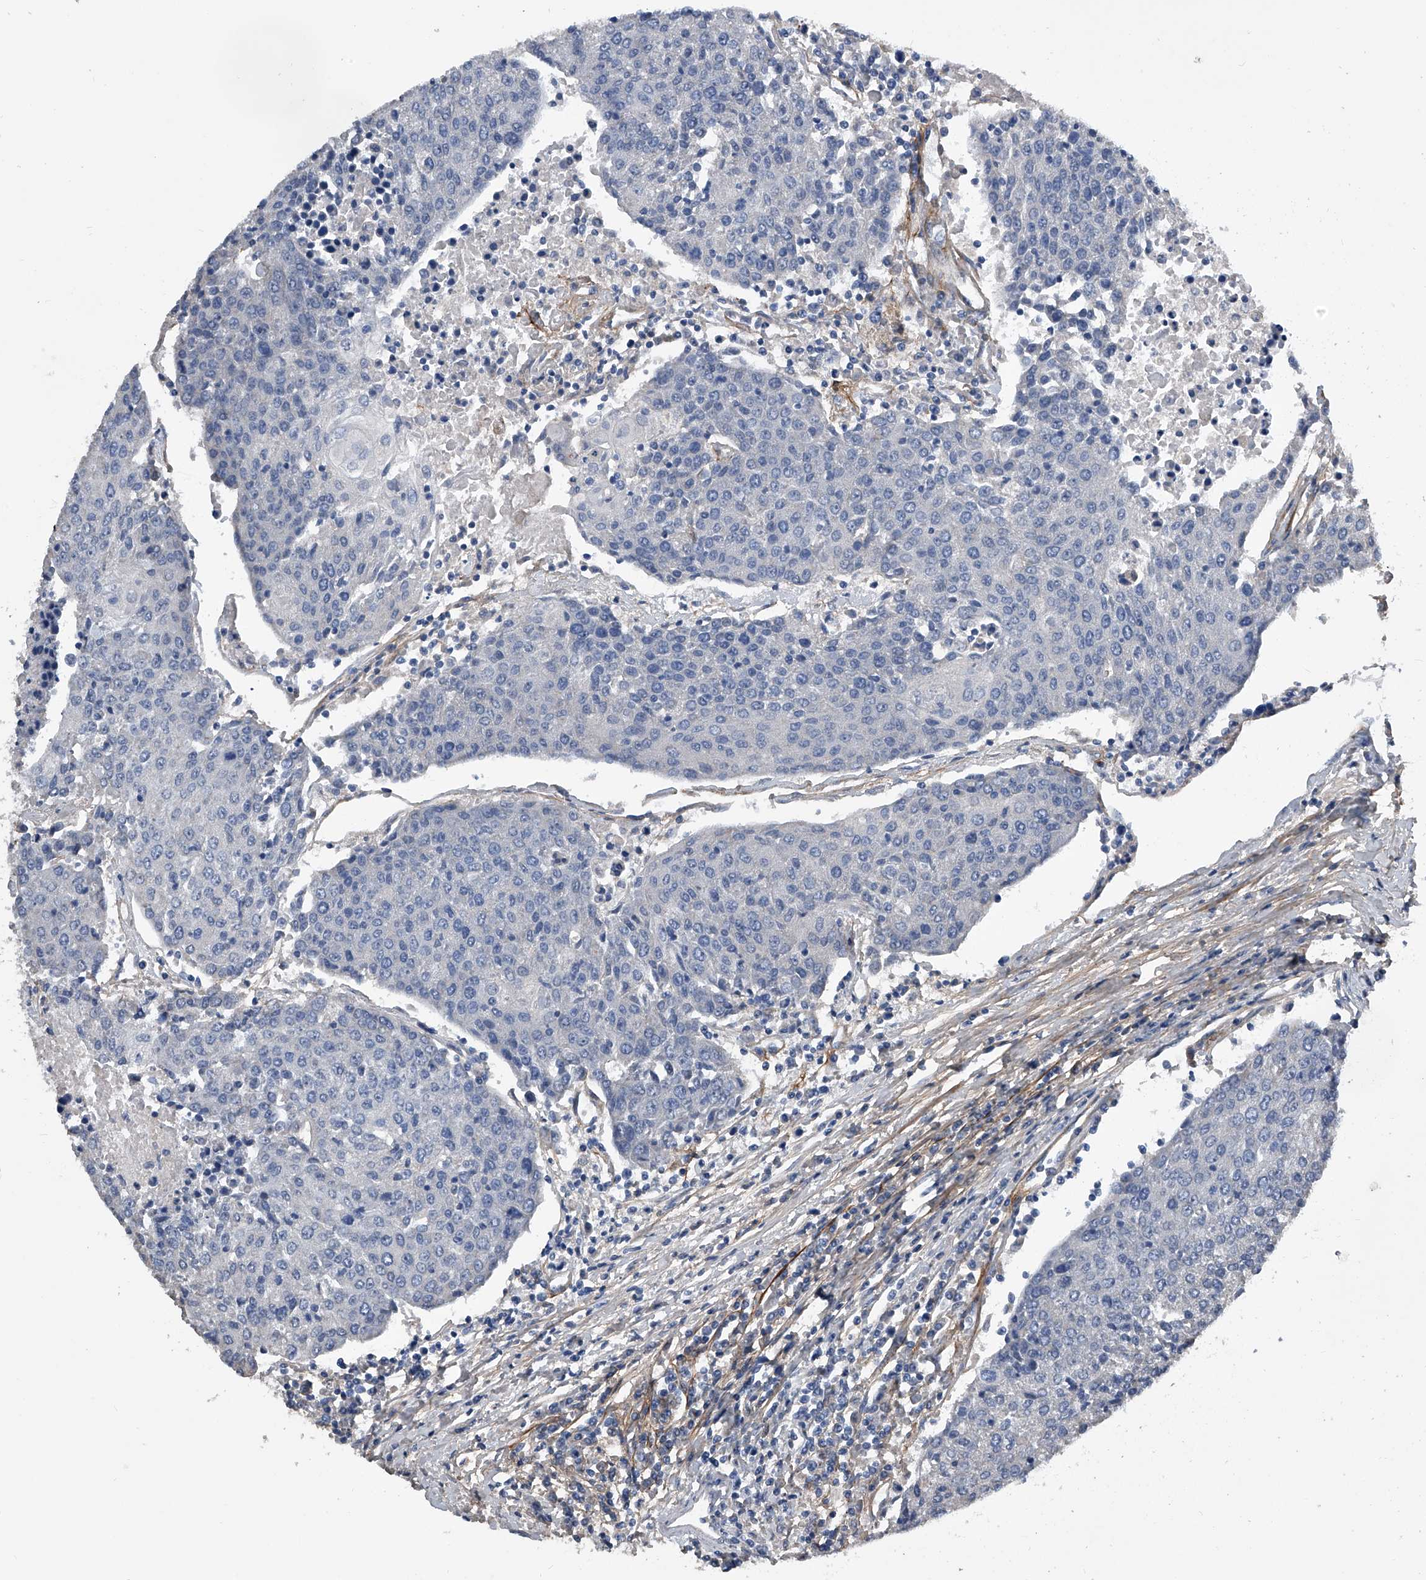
{"staining": {"intensity": "negative", "quantity": "none", "location": "none"}, "tissue": "urothelial cancer", "cell_type": "Tumor cells", "image_type": "cancer", "snomed": [{"axis": "morphology", "description": "Urothelial carcinoma, High grade"}, {"axis": "topography", "description": "Urinary bladder"}], "caption": "This is an immunohistochemistry (IHC) photomicrograph of human urothelial cancer. There is no staining in tumor cells.", "gene": "PHACTR1", "patient": {"sex": "female", "age": 85}}